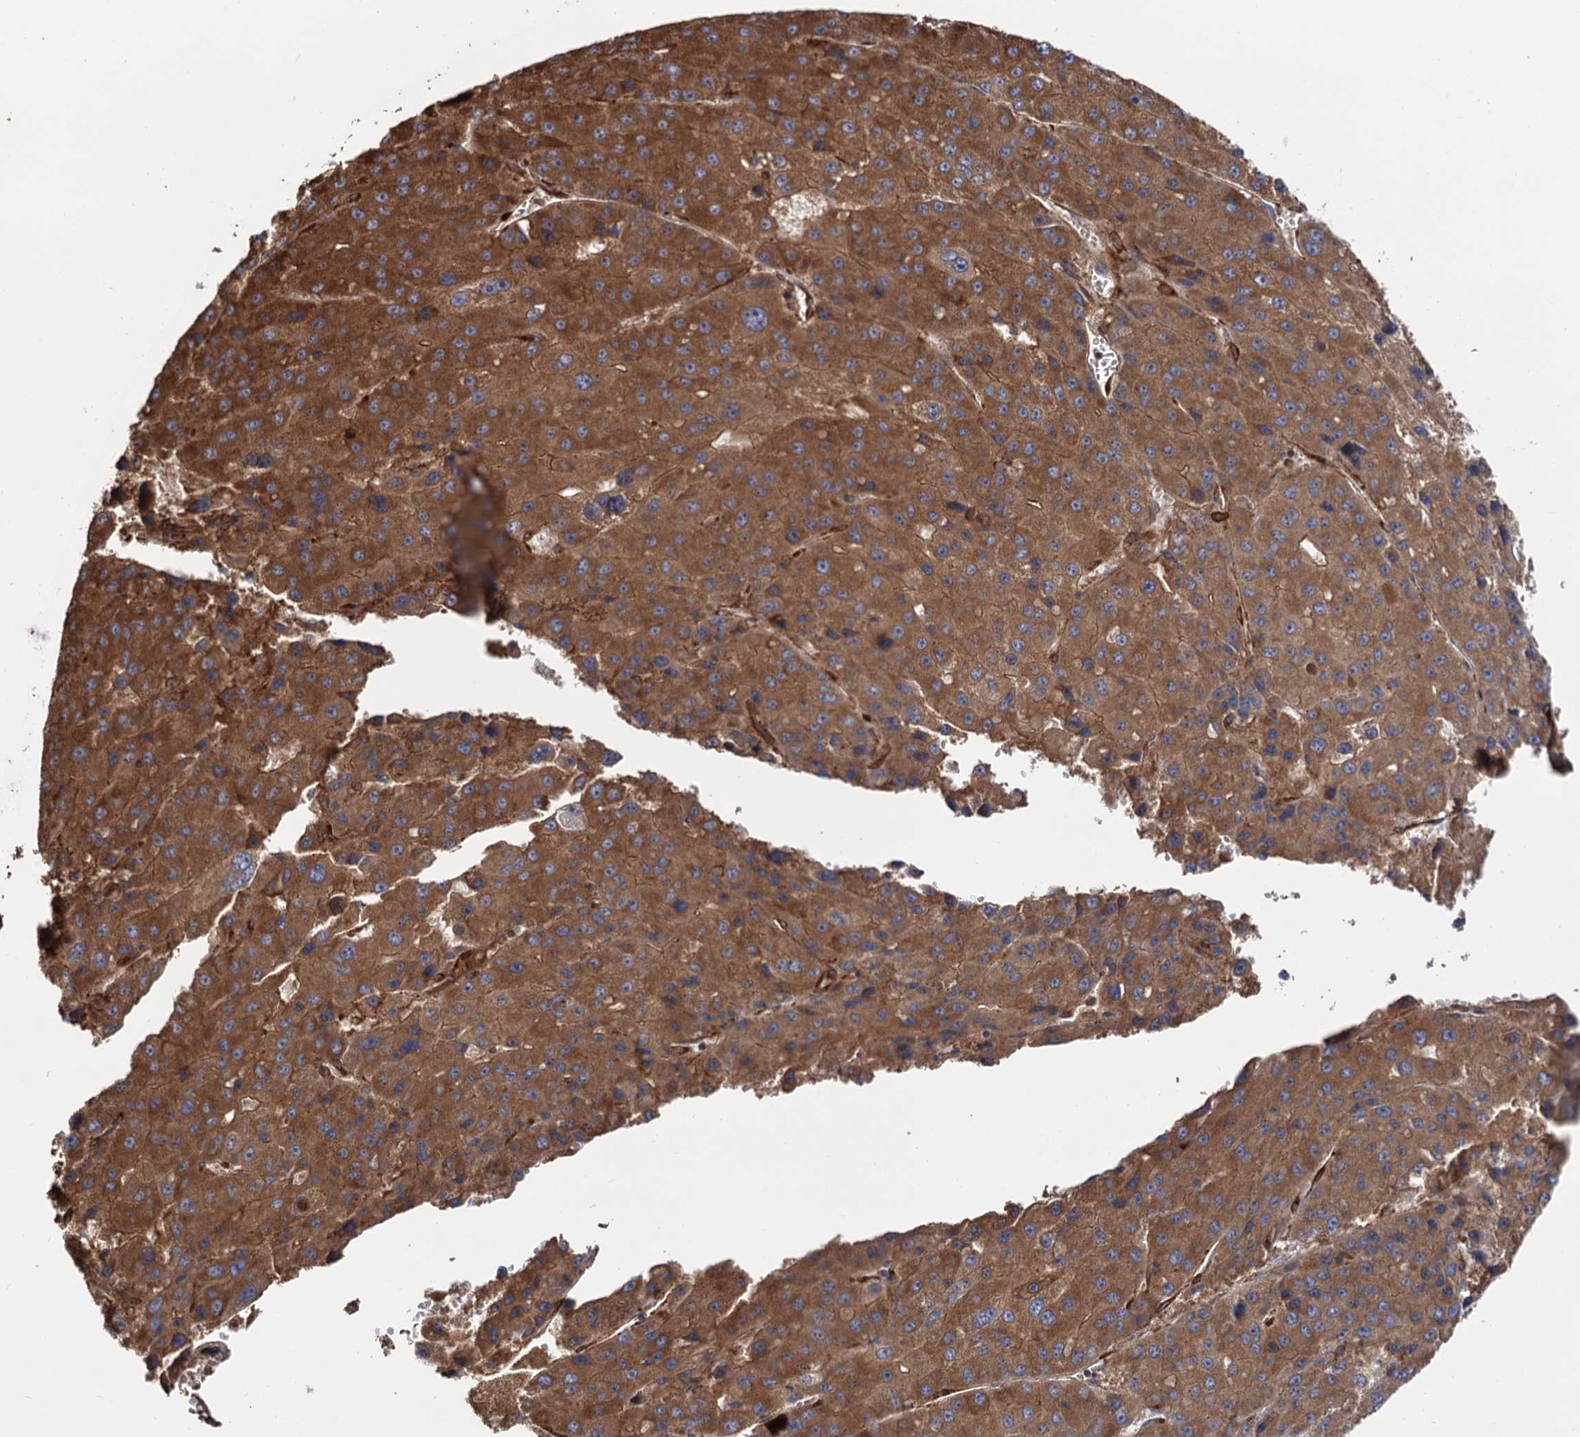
{"staining": {"intensity": "moderate", "quantity": ">75%", "location": "cytoplasmic/membranous"}, "tissue": "liver cancer", "cell_type": "Tumor cells", "image_type": "cancer", "snomed": [{"axis": "morphology", "description": "Carcinoma, Hepatocellular, NOS"}, {"axis": "topography", "description": "Liver"}], "caption": "Human liver hepatocellular carcinoma stained with a brown dye displays moderate cytoplasmic/membranous positive expression in about >75% of tumor cells.", "gene": "ATP8B4", "patient": {"sex": "female", "age": 73}}